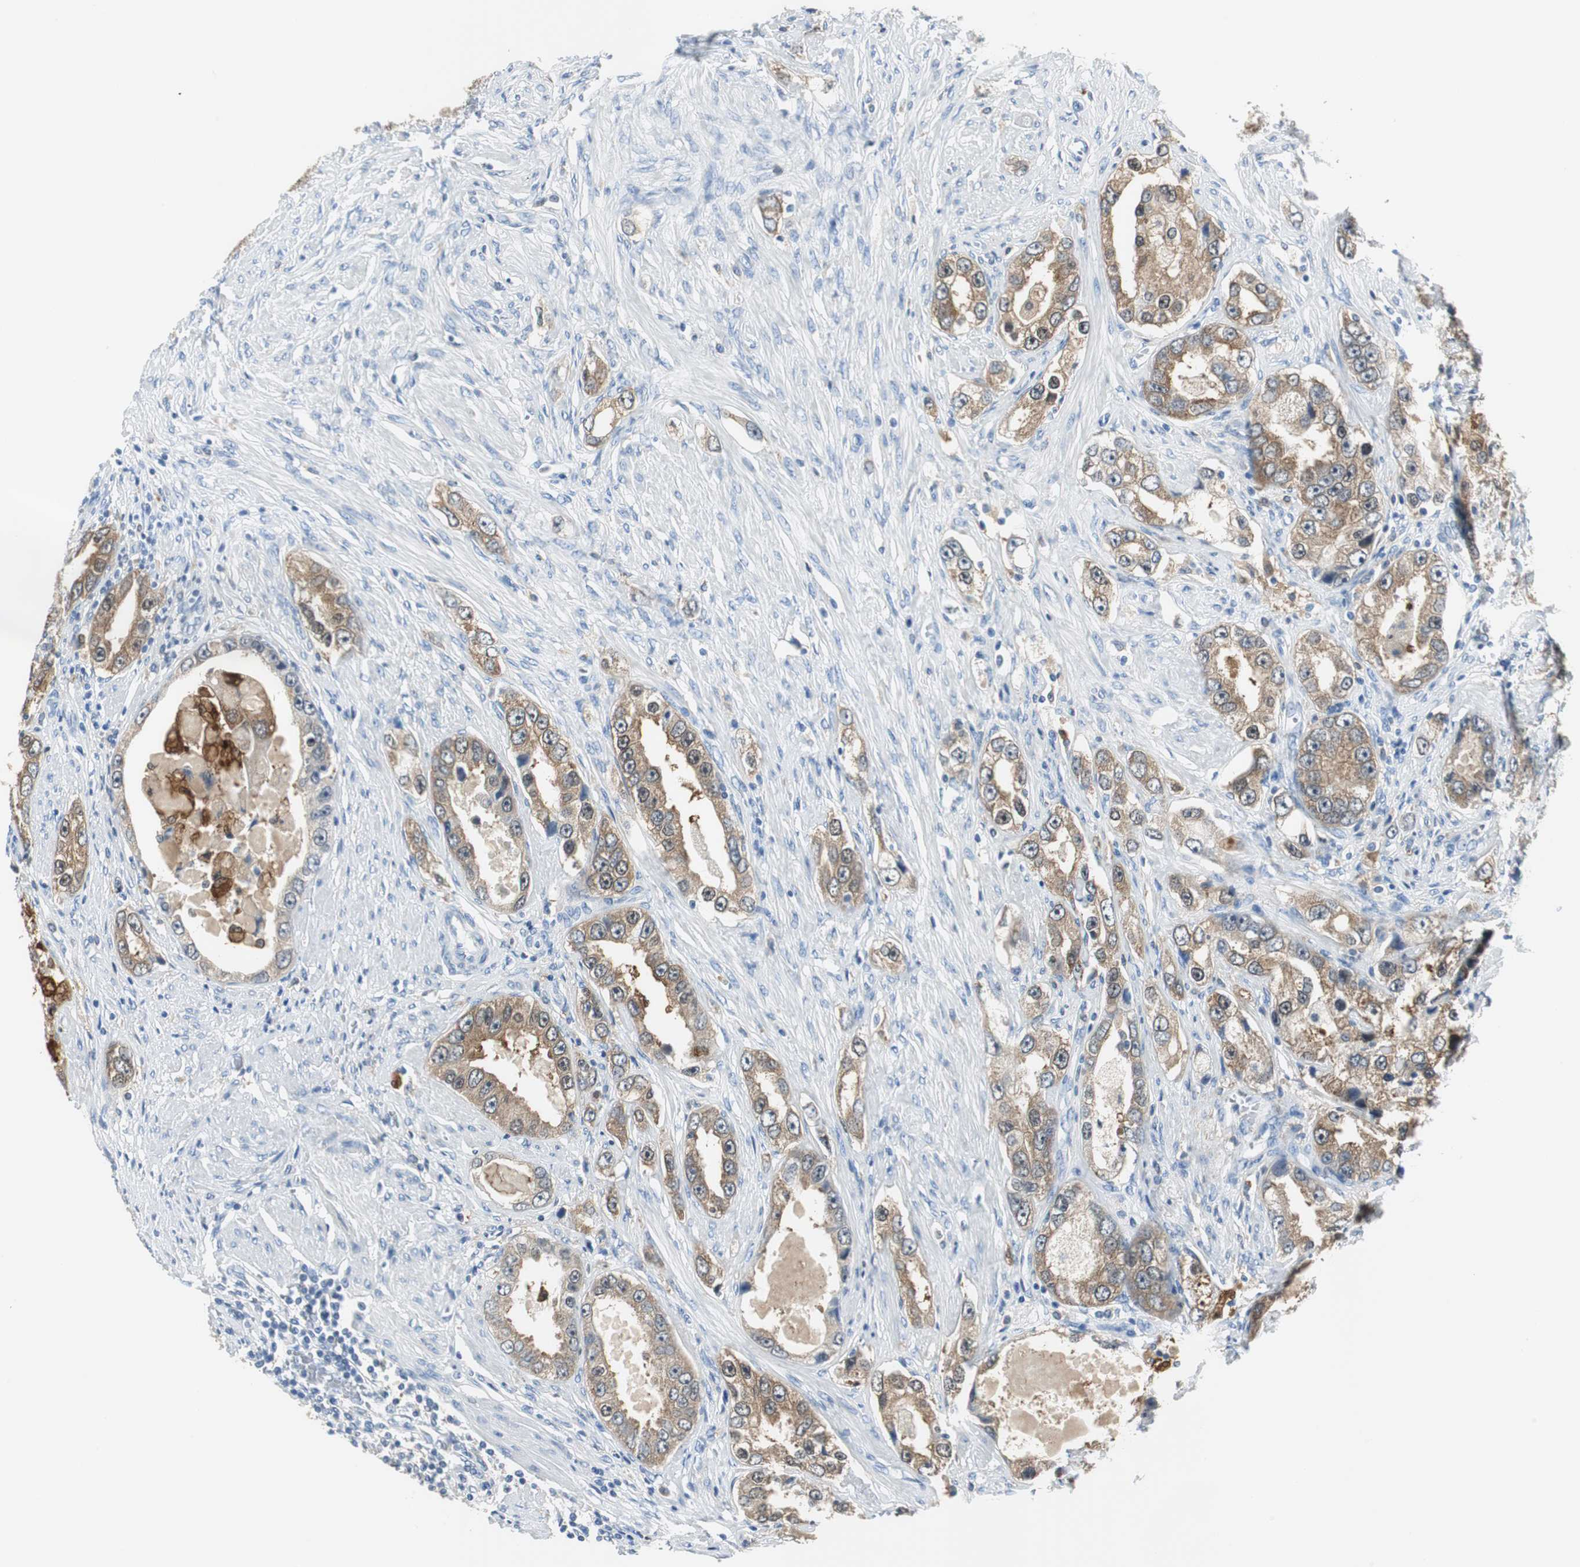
{"staining": {"intensity": "moderate", "quantity": ">75%", "location": "cytoplasmic/membranous"}, "tissue": "prostate cancer", "cell_type": "Tumor cells", "image_type": "cancer", "snomed": [{"axis": "morphology", "description": "Adenocarcinoma, High grade"}, {"axis": "topography", "description": "Prostate"}], "caption": "A brown stain labels moderate cytoplasmic/membranous expression of a protein in human adenocarcinoma (high-grade) (prostate) tumor cells.", "gene": "FBP1", "patient": {"sex": "male", "age": 63}}